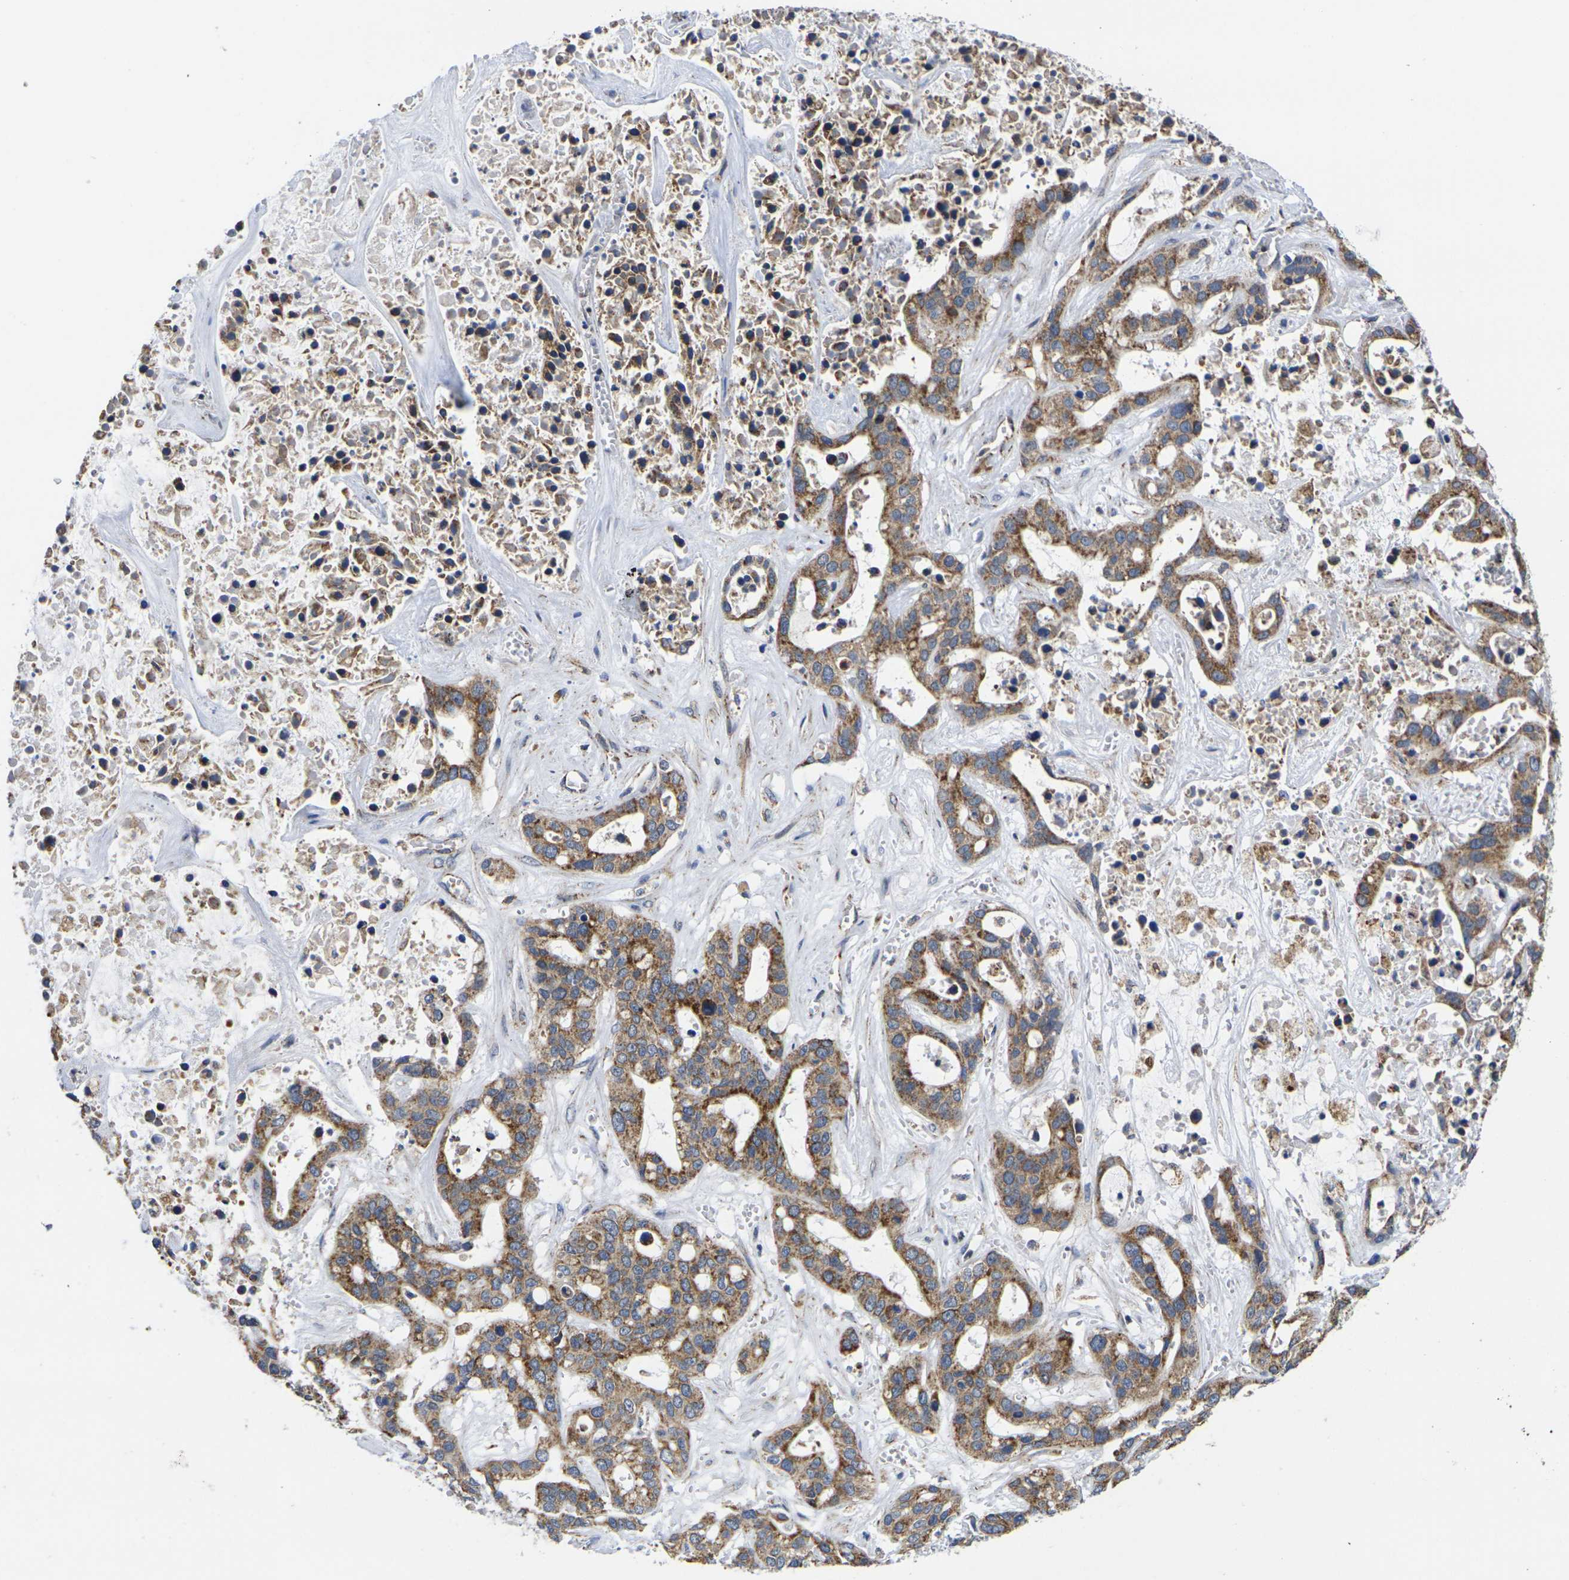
{"staining": {"intensity": "moderate", "quantity": ">75%", "location": "cytoplasmic/membranous"}, "tissue": "liver cancer", "cell_type": "Tumor cells", "image_type": "cancer", "snomed": [{"axis": "morphology", "description": "Cholangiocarcinoma"}, {"axis": "topography", "description": "Liver"}], "caption": "Liver cancer (cholangiocarcinoma) stained for a protein exhibits moderate cytoplasmic/membranous positivity in tumor cells.", "gene": "P2RY11", "patient": {"sex": "female", "age": 65}}